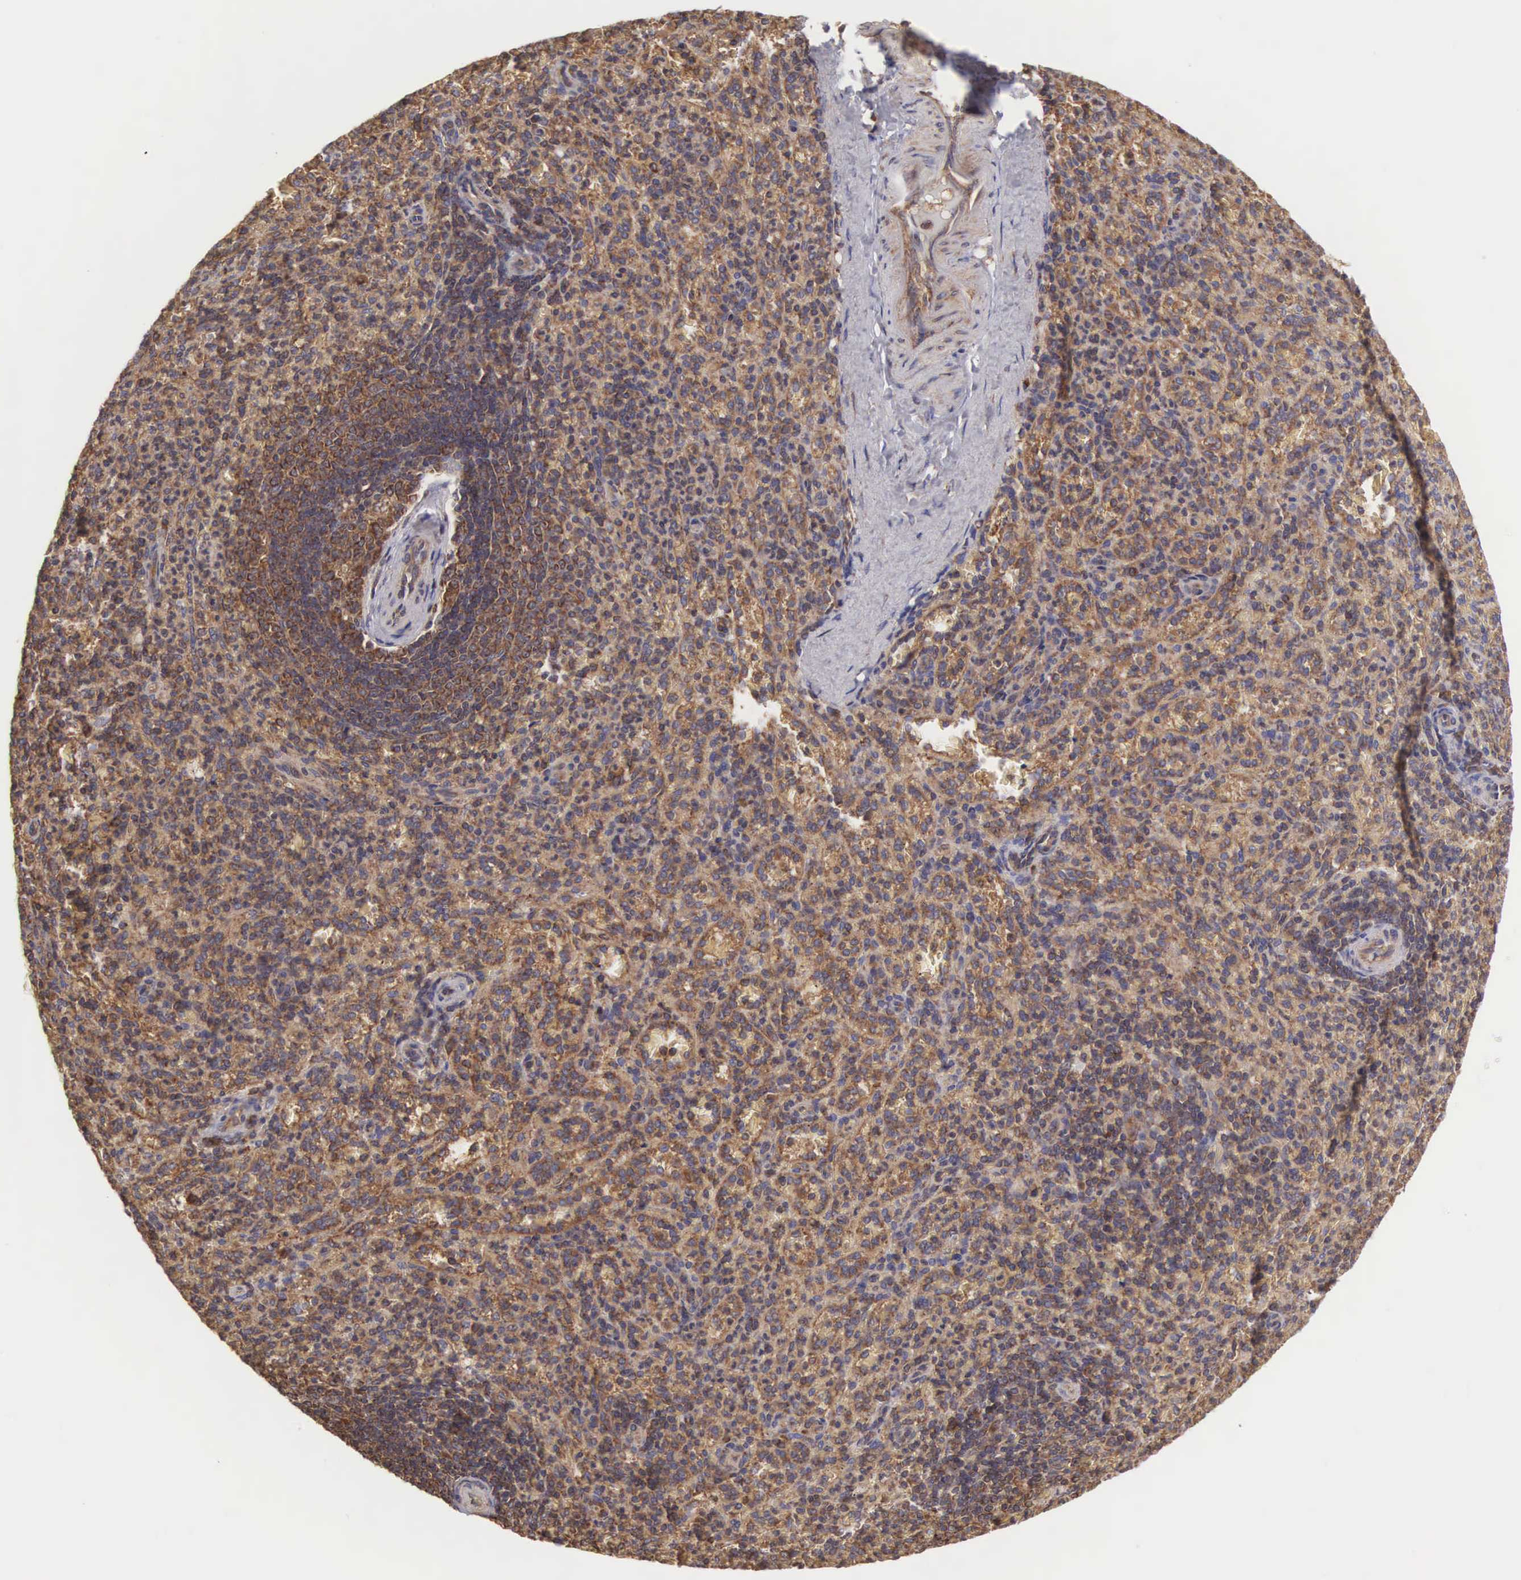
{"staining": {"intensity": "strong", "quantity": "25%-75%", "location": "cytoplasmic/membranous"}, "tissue": "spleen", "cell_type": "Cells in red pulp", "image_type": "normal", "snomed": [{"axis": "morphology", "description": "Normal tissue, NOS"}, {"axis": "topography", "description": "Spleen"}], "caption": "Strong cytoplasmic/membranous expression is present in about 25%-75% of cells in red pulp in benign spleen.", "gene": "DHRS1", "patient": {"sex": "female", "age": 21}}